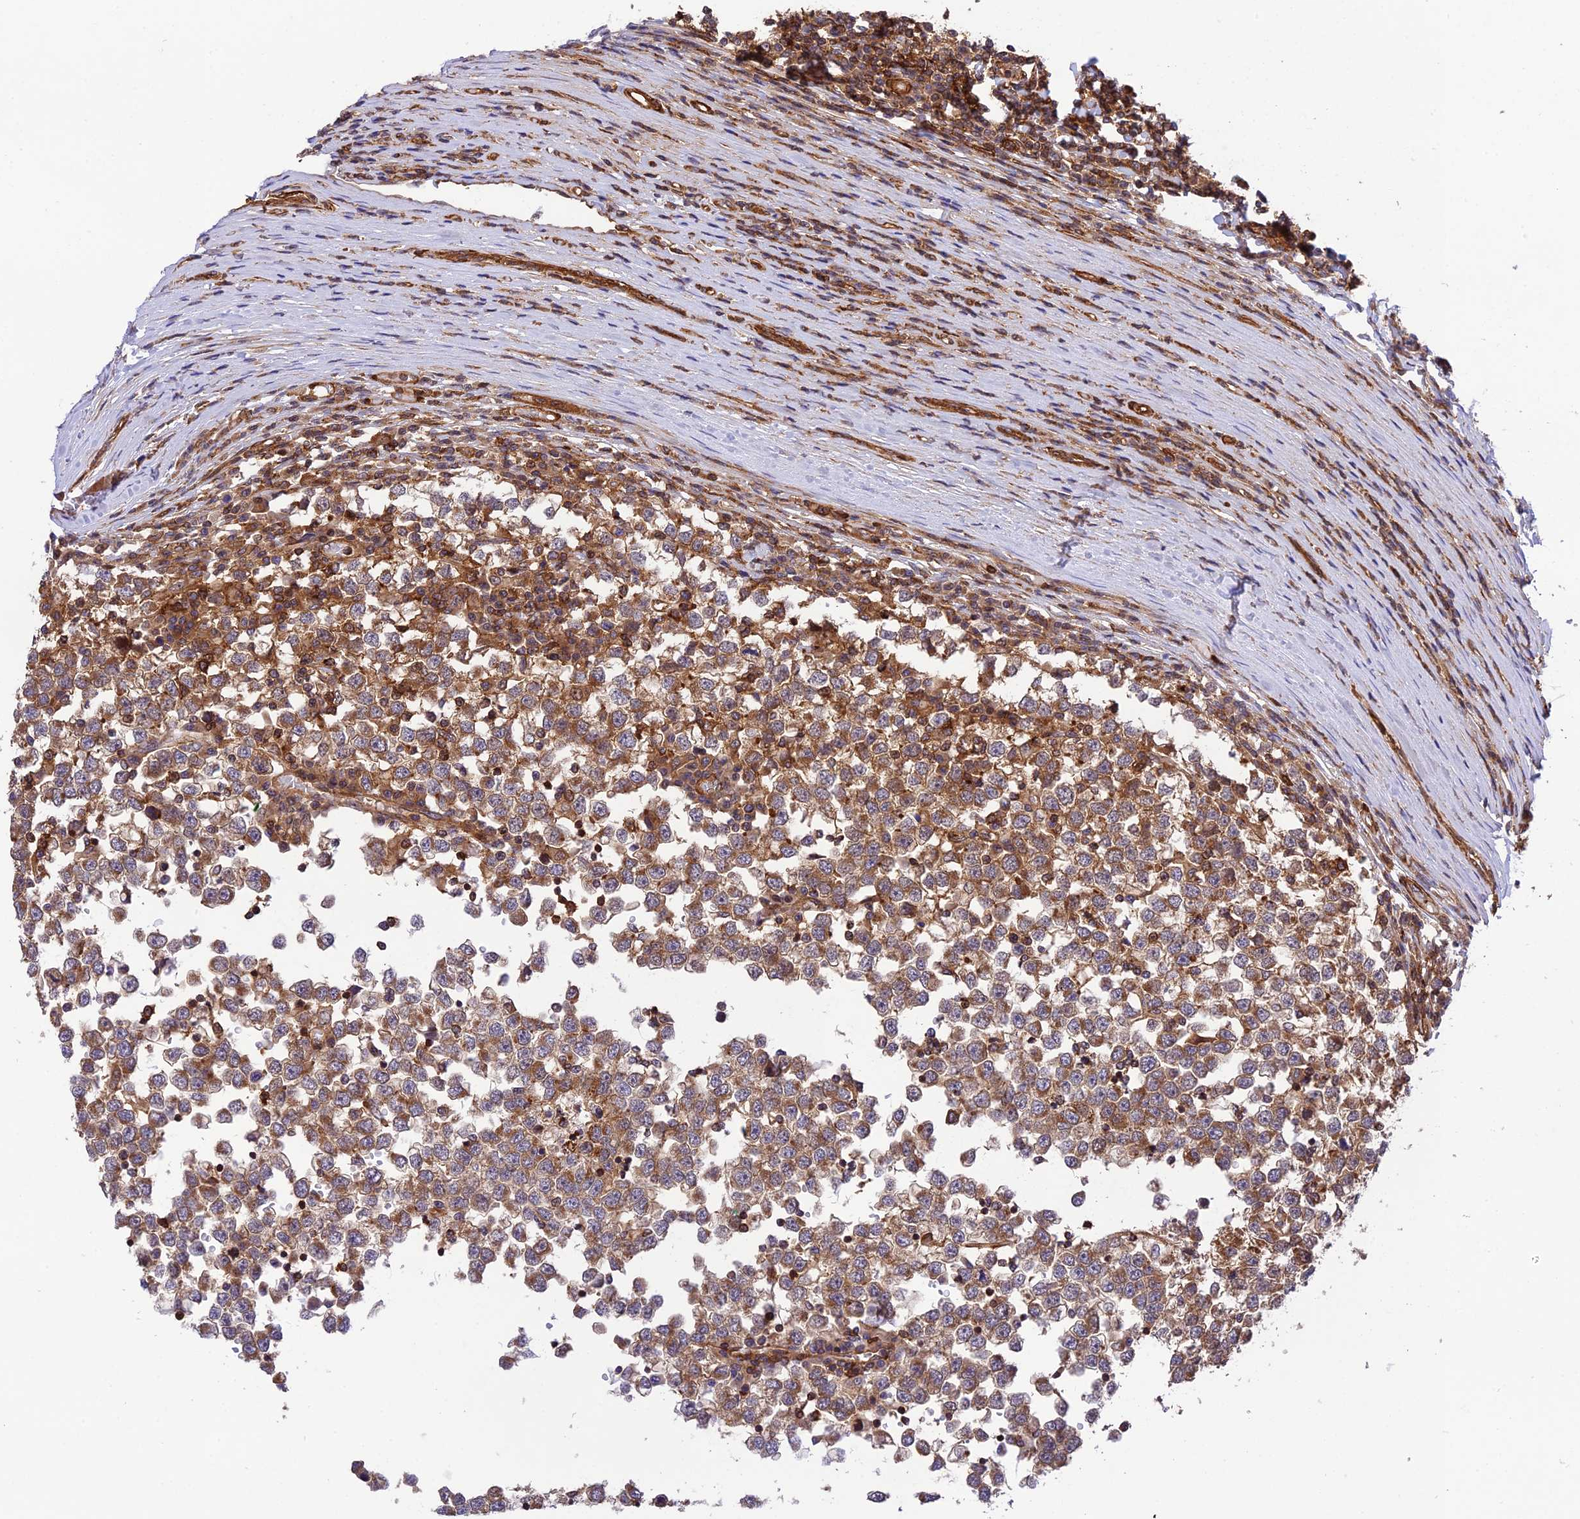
{"staining": {"intensity": "moderate", "quantity": ">75%", "location": "cytoplasmic/membranous"}, "tissue": "testis cancer", "cell_type": "Tumor cells", "image_type": "cancer", "snomed": [{"axis": "morphology", "description": "Seminoma, NOS"}, {"axis": "topography", "description": "Testis"}], "caption": "Moderate cytoplasmic/membranous protein positivity is seen in about >75% of tumor cells in testis cancer.", "gene": "EVI5L", "patient": {"sex": "male", "age": 65}}